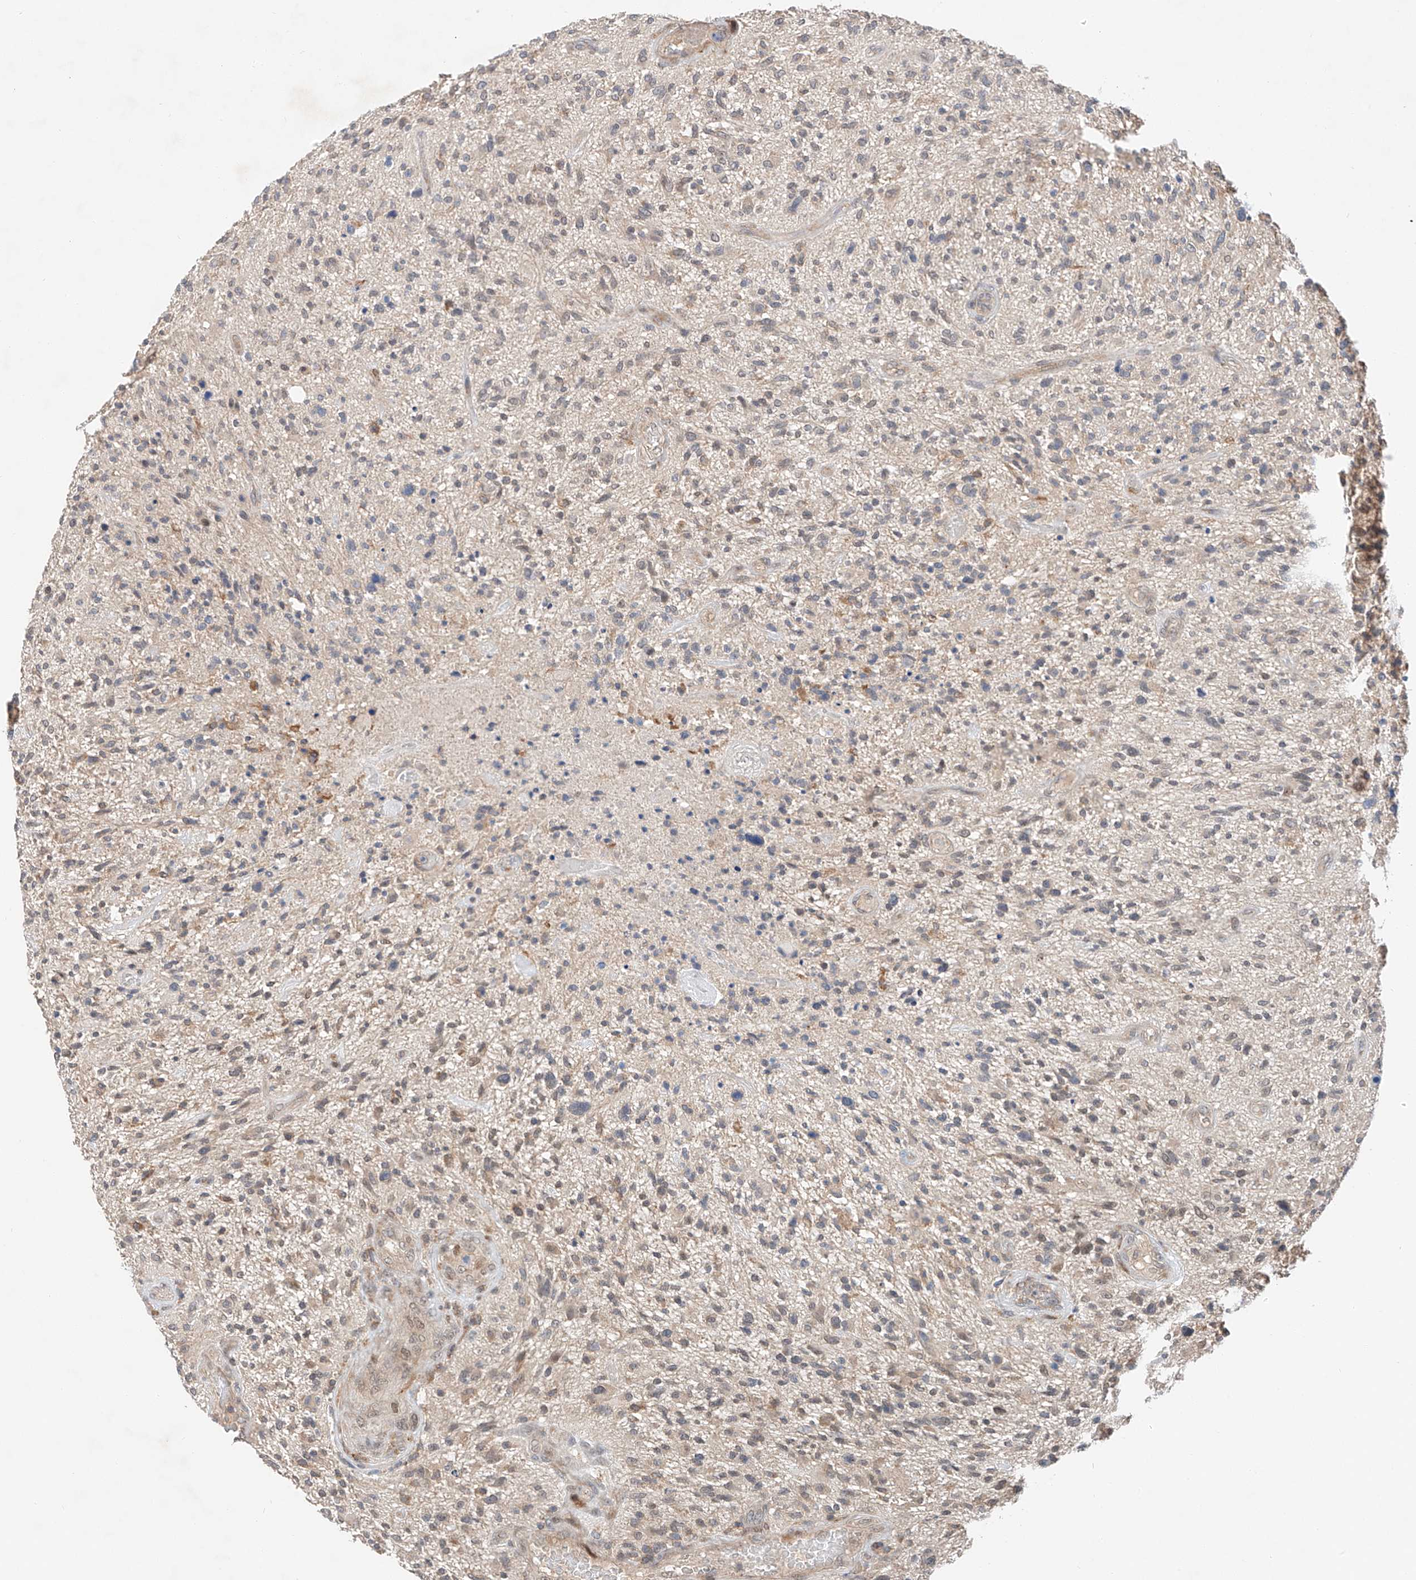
{"staining": {"intensity": "weak", "quantity": "<25%", "location": "cytoplasmic/membranous"}, "tissue": "glioma", "cell_type": "Tumor cells", "image_type": "cancer", "snomed": [{"axis": "morphology", "description": "Glioma, malignant, High grade"}, {"axis": "topography", "description": "Brain"}], "caption": "There is no significant staining in tumor cells of glioma. Brightfield microscopy of IHC stained with DAB (brown) and hematoxylin (blue), captured at high magnification.", "gene": "RUSC1", "patient": {"sex": "male", "age": 47}}